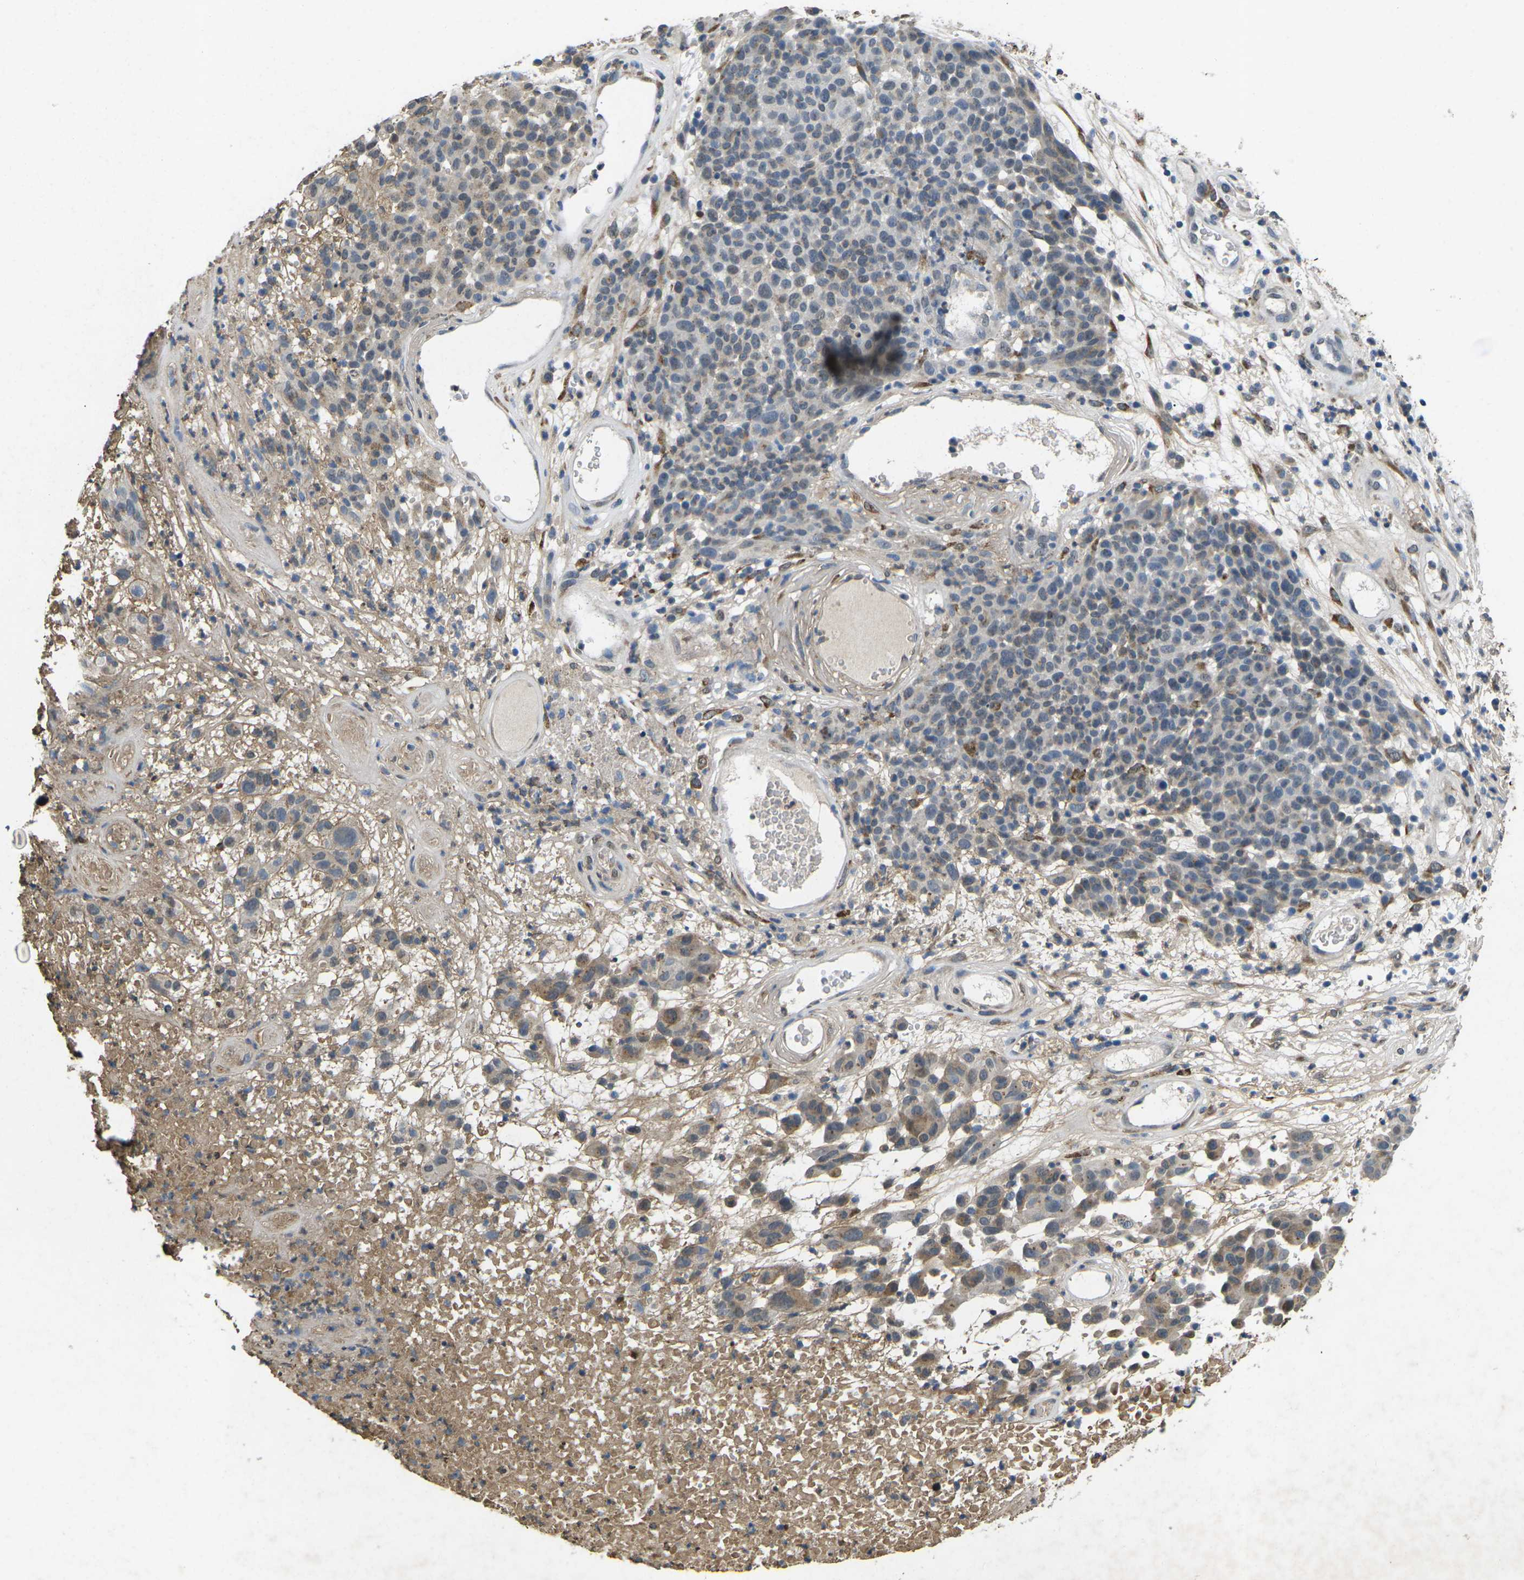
{"staining": {"intensity": "weak", "quantity": "<25%", "location": "cytoplasmic/membranous"}, "tissue": "melanoma", "cell_type": "Tumor cells", "image_type": "cancer", "snomed": [{"axis": "morphology", "description": "Malignant melanoma, NOS"}, {"axis": "topography", "description": "Skin"}], "caption": "Histopathology image shows no significant protein positivity in tumor cells of melanoma. (DAB immunohistochemistry with hematoxylin counter stain).", "gene": "SCNN1B", "patient": {"sex": "male", "age": 59}}